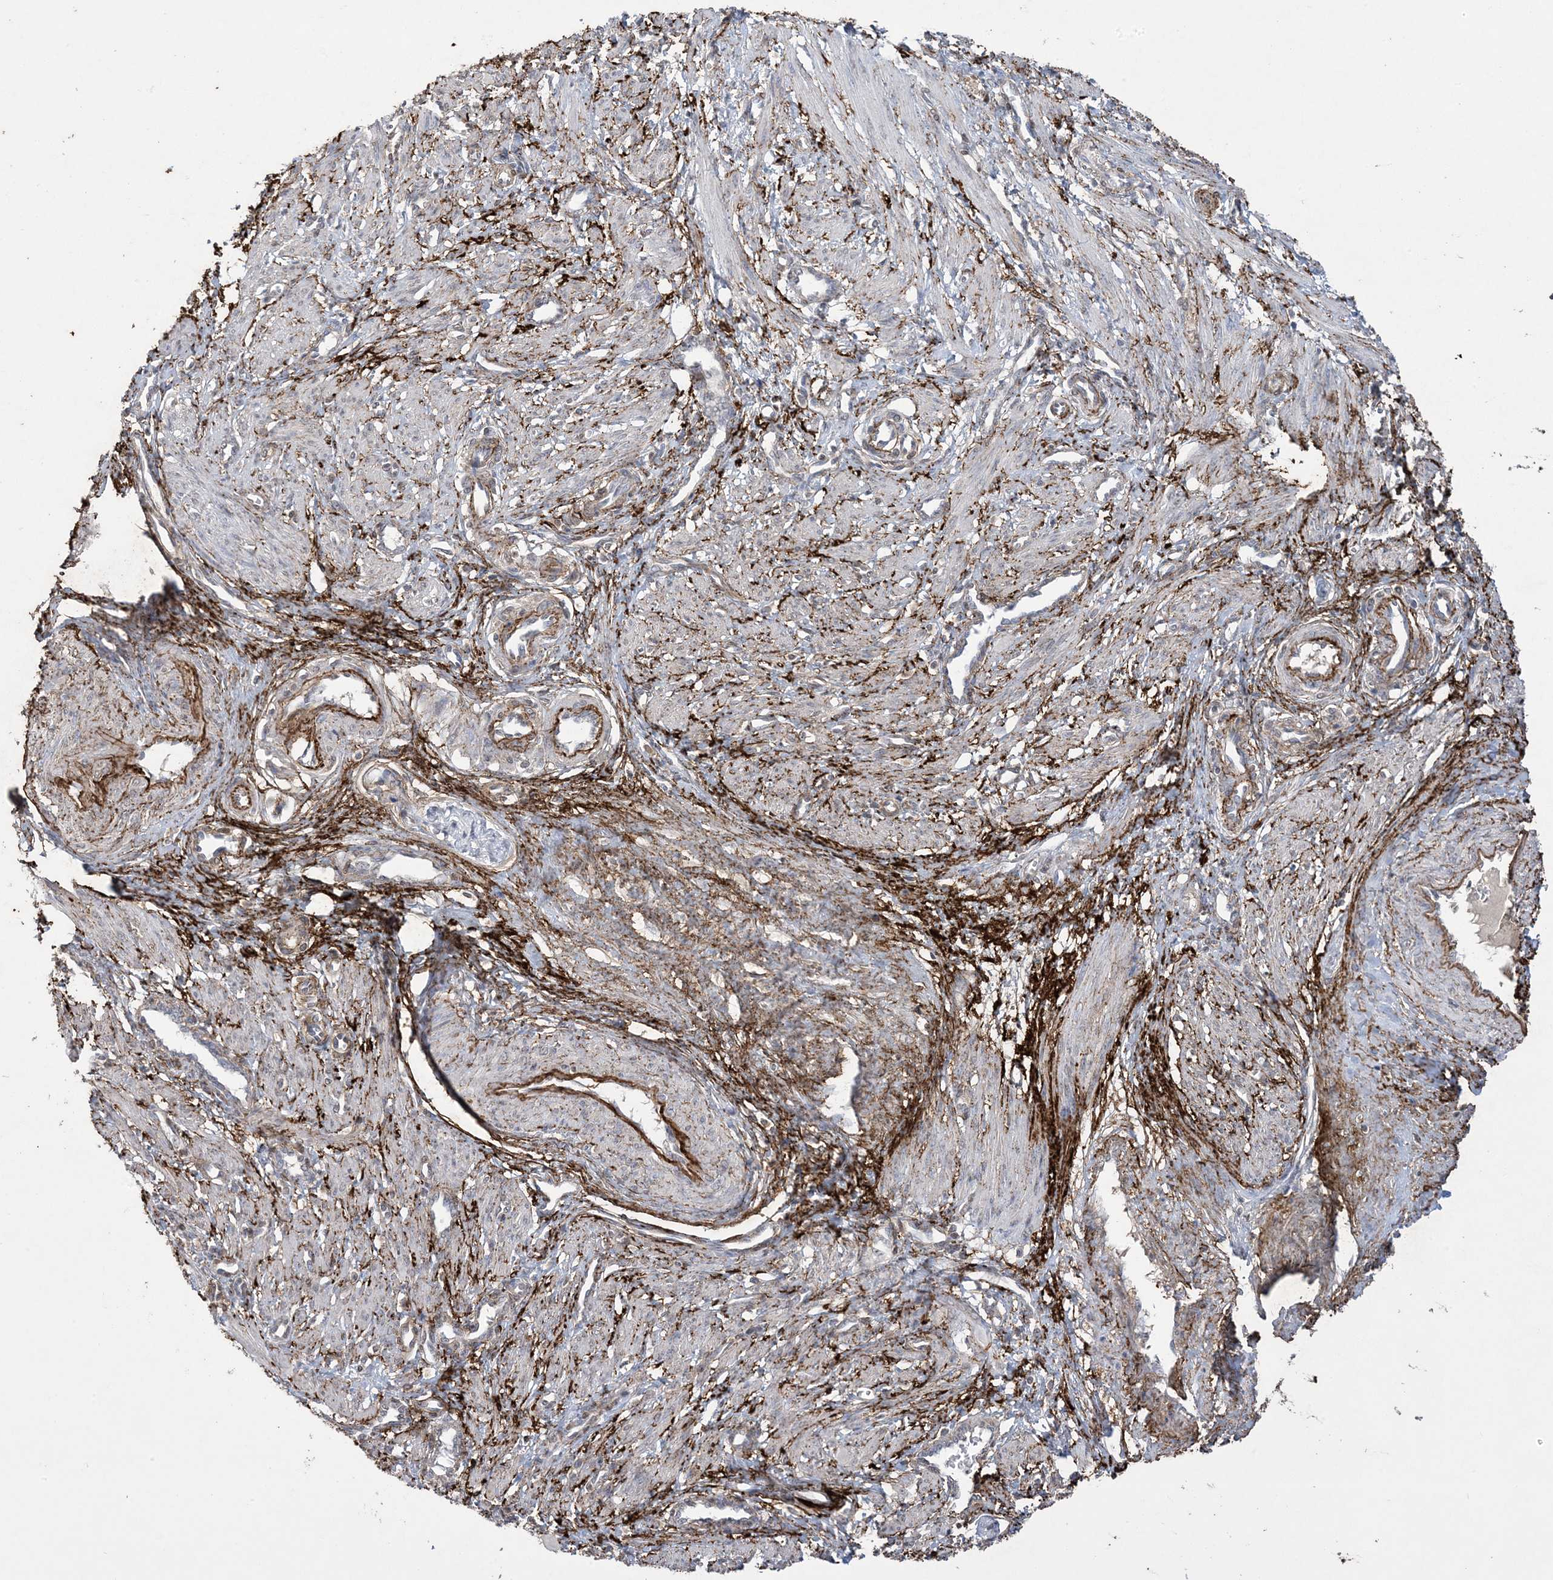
{"staining": {"intensity": "moderate", "quantity": "<25%", "location": "cytoplasmic/membranous"}, "tissue": "smooth muscle", "cell_type": "Smooth muscle cells", "image_type": "normal", "snomed": [{"axis": "morphology", "description": "Normal tissue, NOS"}, {"axis": "topography", "description": "Endometrium"}], "caption": "Immunohistochemistry (IHC) of normal human smooth muscle reveals low levels of moderate cytoplasmic/membranous positivity in about <25% of smooth muscle cells. The protein is stained brown, and the nuclei are stained in blue (DAB (3,3'-diaminobenzidine) IHC with brightfield microscopy, high magnification).", "gene": "XRN1", "patient": {"sex": "female", "age": 33}}